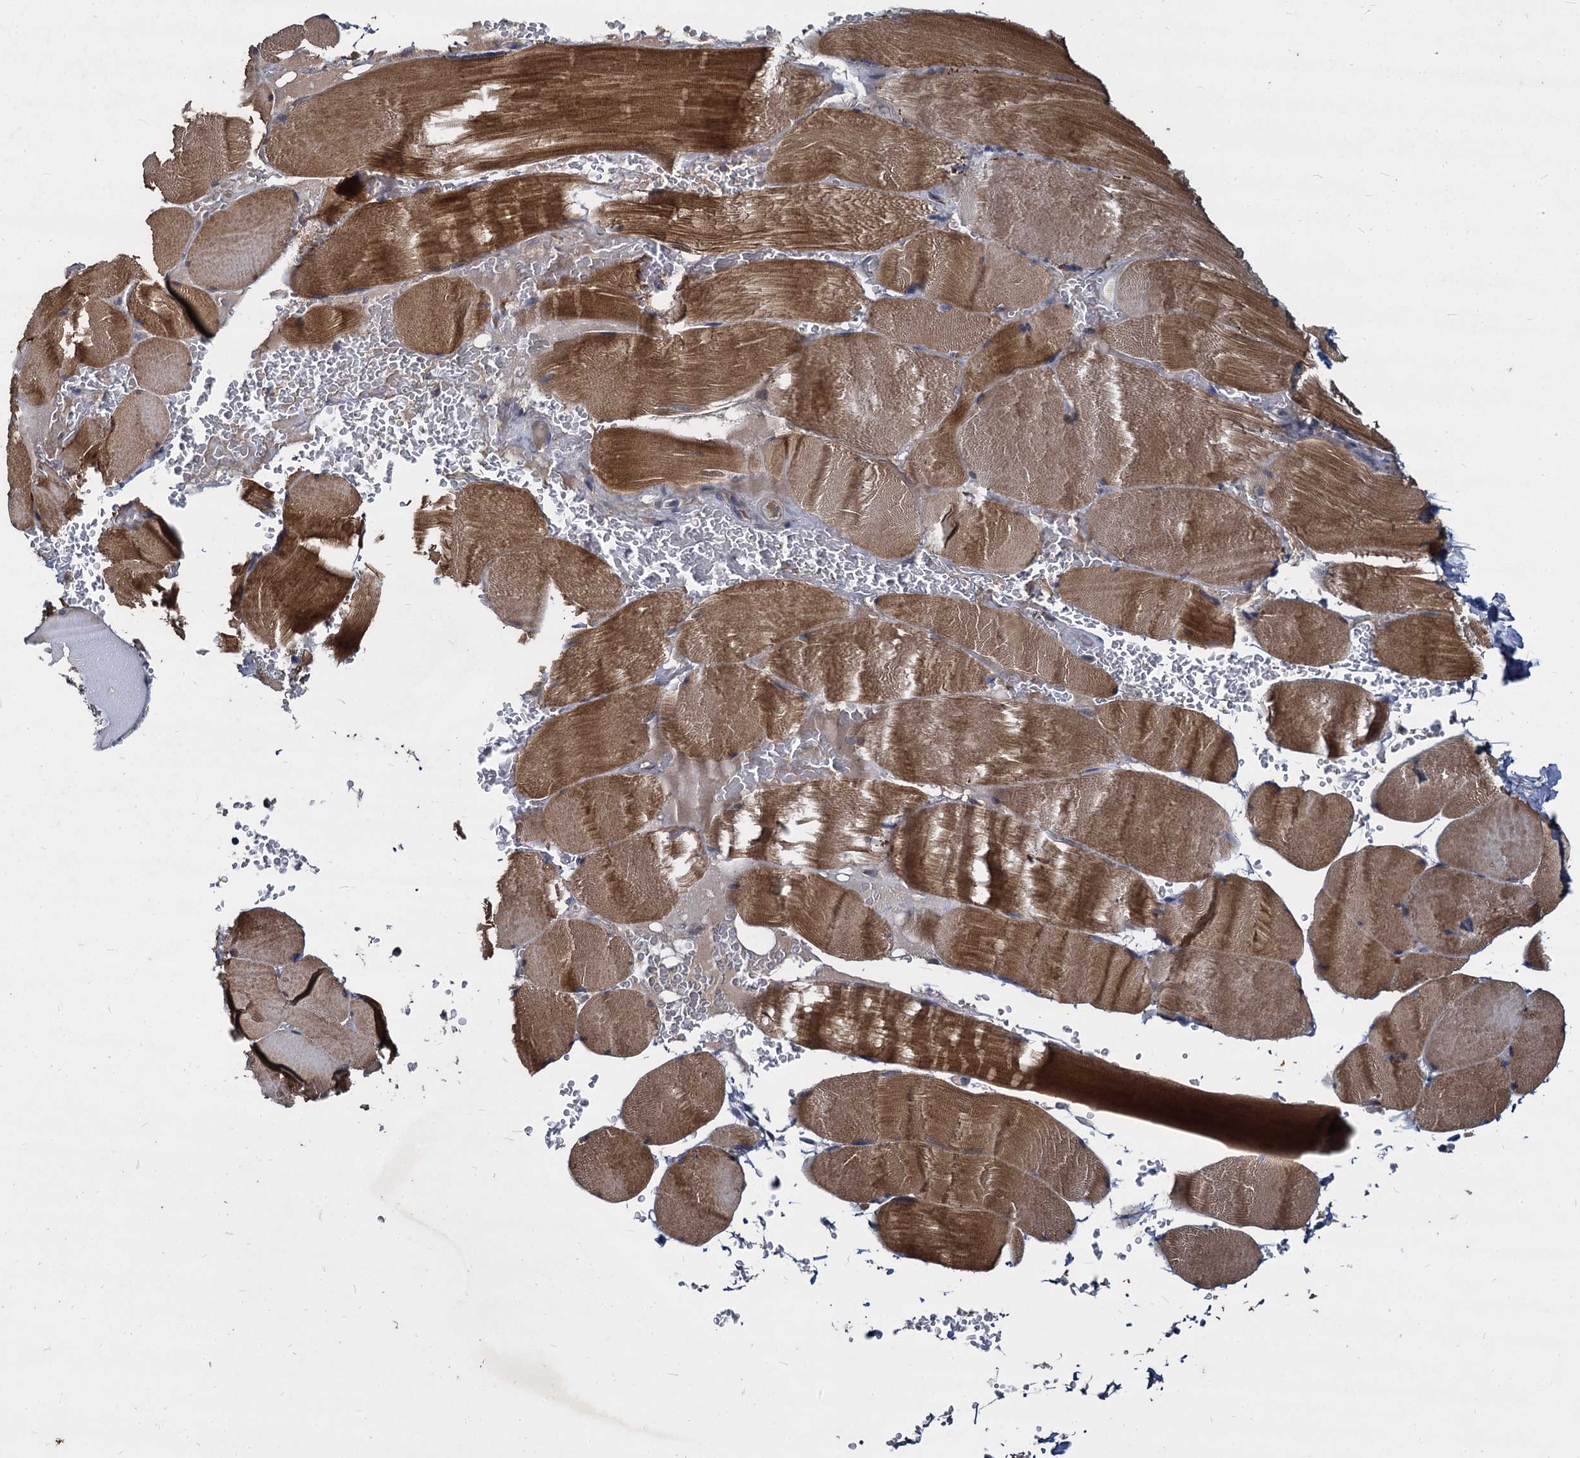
{"staining": {"intensity": "moderate", "quantity": ">75%", "location": "cytoplasmic/membranous"}, "tissue": "skeletal muscle", "cell_type": "Myocytes", "image_type": "normal", "snomed": [{"axis": "morphology", "description": "Normal tissue, NOS"}, {"axis": "topography", "description": "Skeletal muscle"}, {"axis": "topography", "description": "Head-Neck"}], "caption": "This histopathology image exhibits IHC staining of normal human skeletal muscle, with medium moderate cytoplasmic/membranous positivity in about >75% of myocytes.", "gene": "CCDC184", "patient": {"sex": "male", "age": 66}}